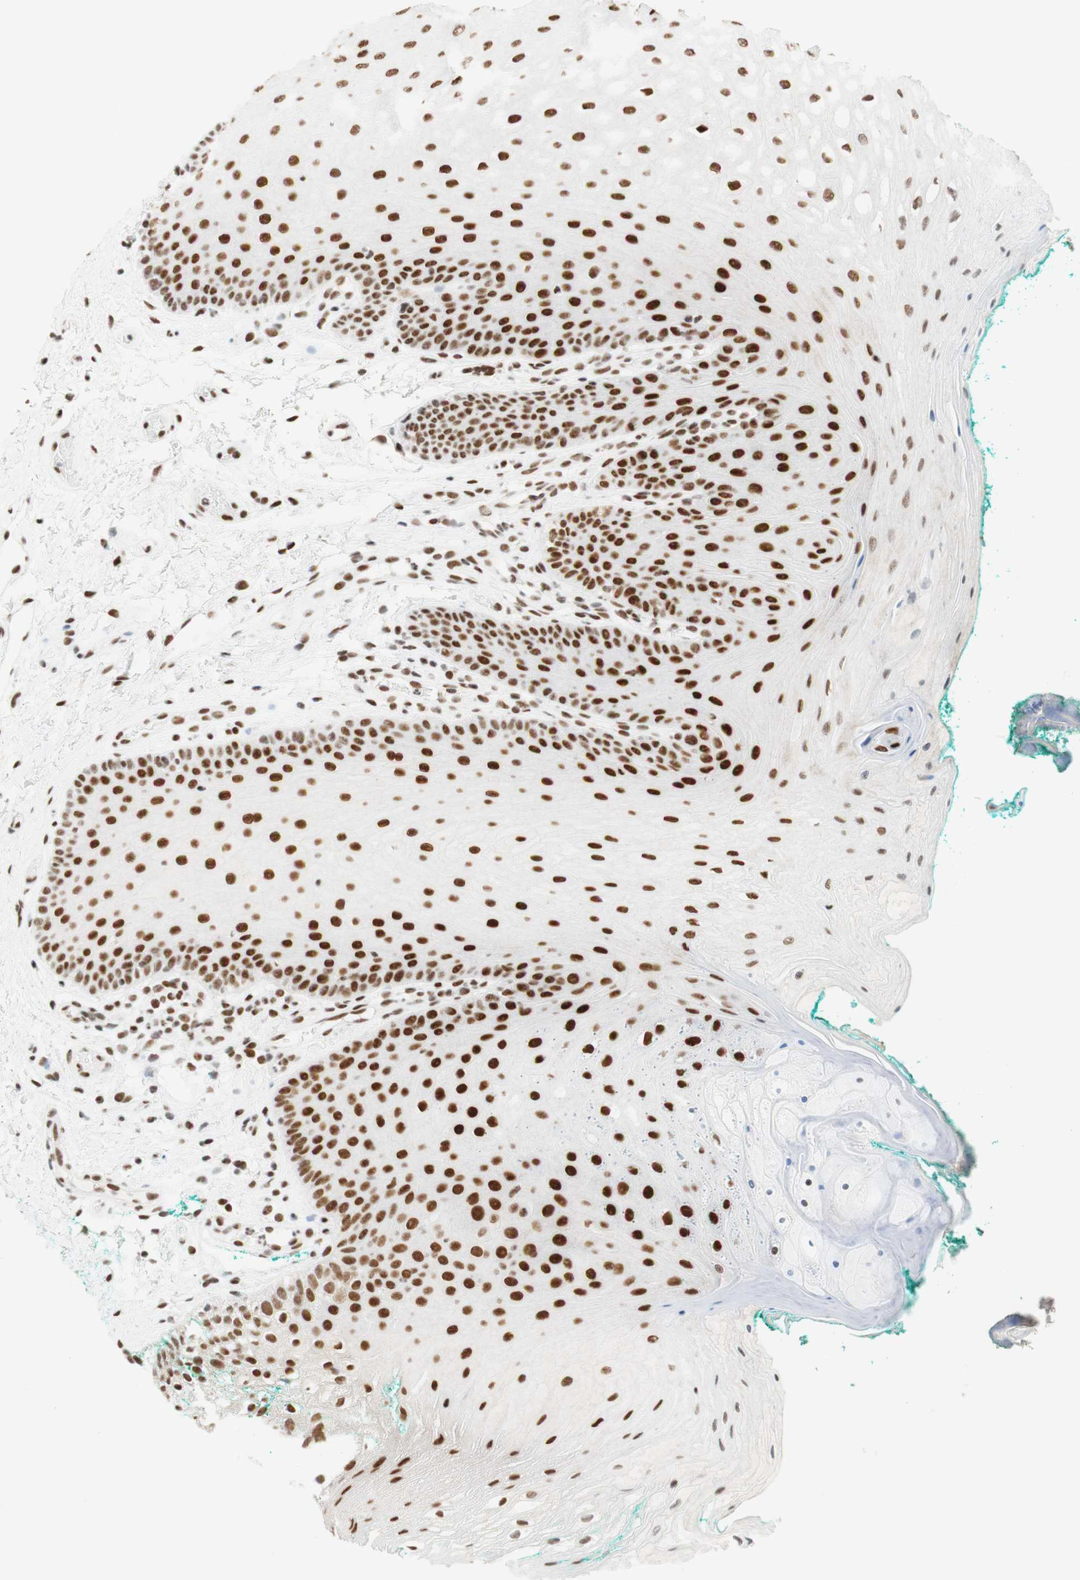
{"staining": {"intensity": "strong", "quantity": ">75%", "location": "nuclear"}, "tissue": "oral mucosa", "cell_type": "Squamous epithelial cells", "image_type": "normal", "snomed": [{"axis": "morphology", "description": "Normal tissue, NOS"}, {"axis": "topography", "description": "Skeletal muscle"}, {"axis": "topography", "description": "Oral tissue"}], "caption": "Strong nuclear expression for a protein is seen in approximately >75% of squamous epithelial cells of unremarkable oral mucosa using immunohistochemistry.", "gene": "RNF20", "patient": {"sex": "male", "age": 58}}